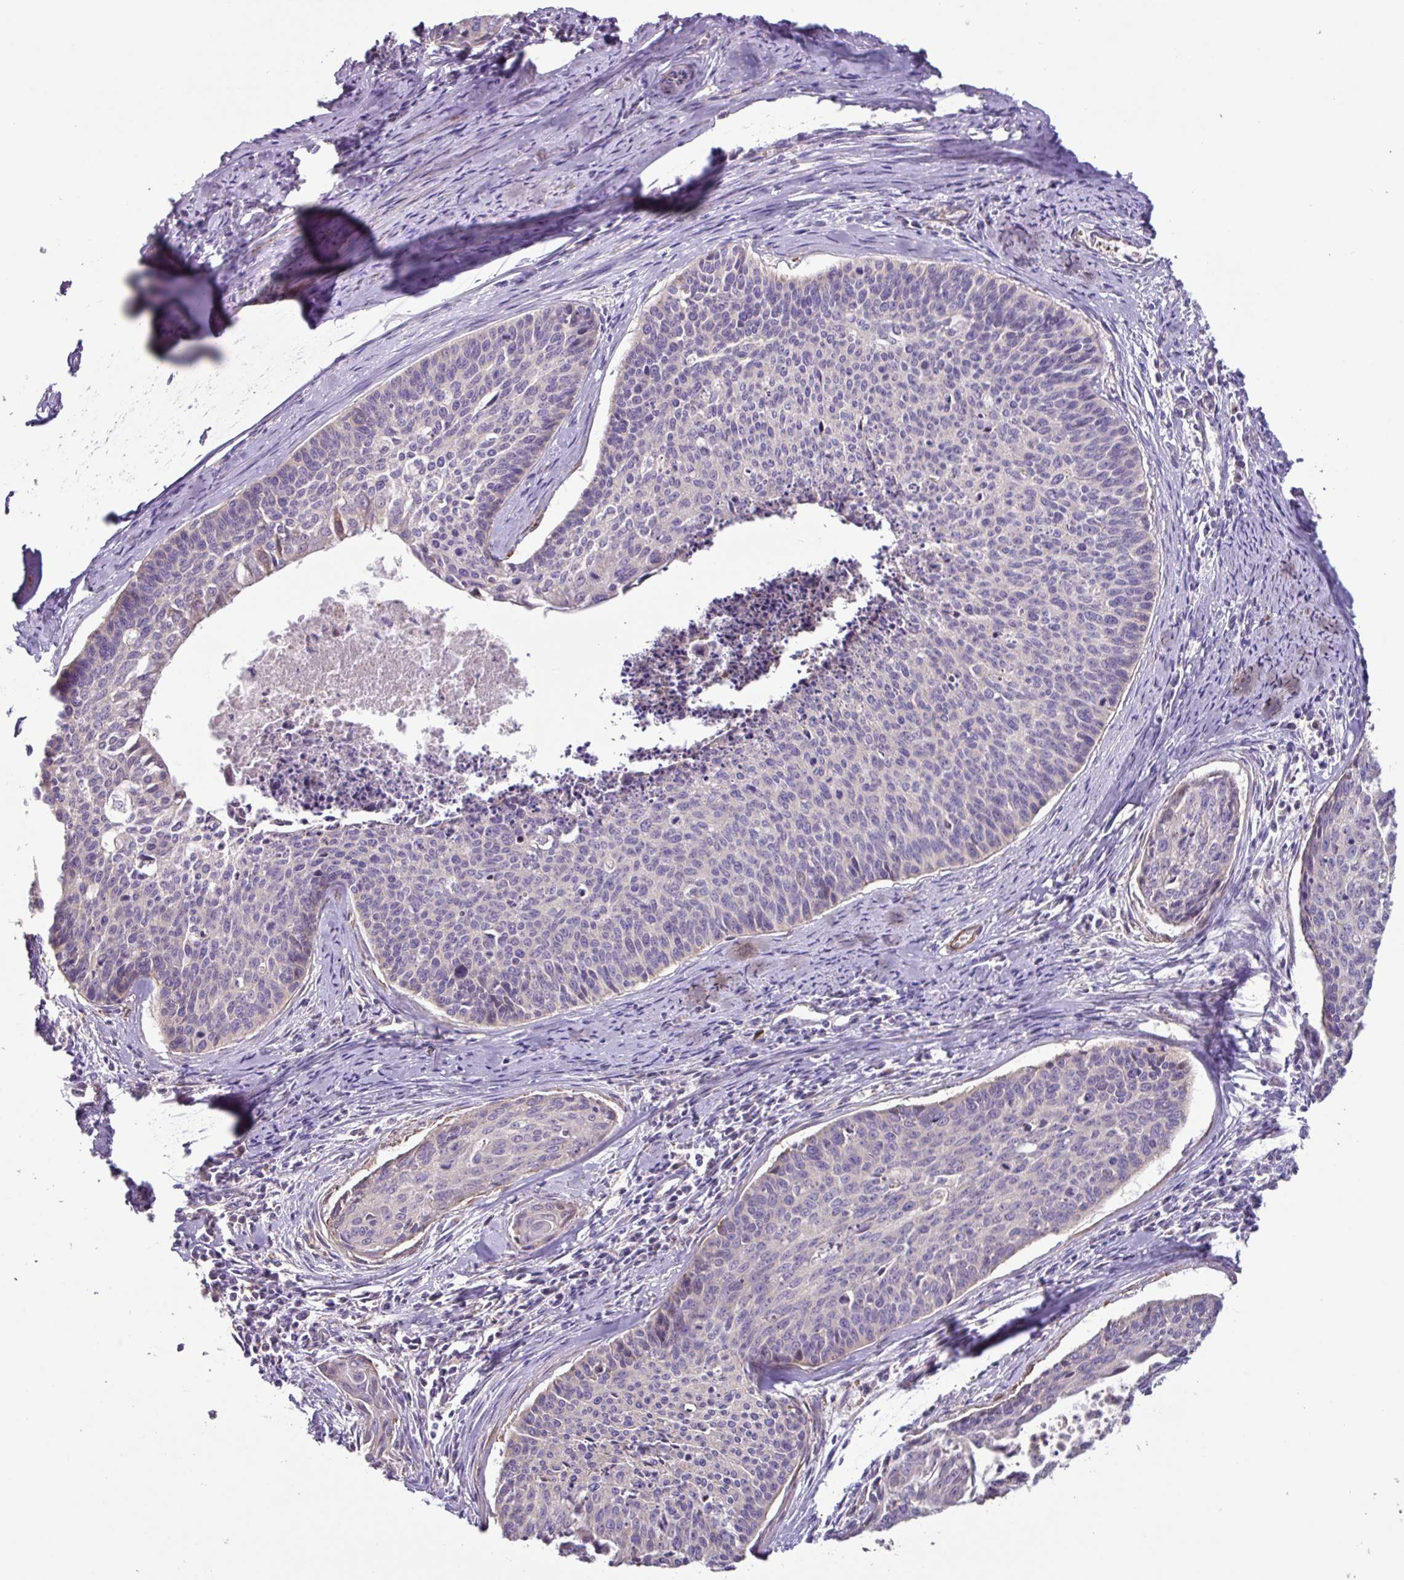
{"staining": {"intensity": "negative", "quantity": "none", "location": "none"}, "tissue": "cervical cancer", "cell_type": "Tumor cells", "image_type": "cancer", "snomed": [{"axis": "morphology", "description": "Squamous cell carcinoma, NOS"}, {"axis": "topography", "description": "Cervix"}], "caption": "This is an immunohistochemistry (IHC) micrograph of human cervical cancer. There is no expression in tumor cells.", "gene": "MRRF", "patient": {"sex": "female", "age": 55}}